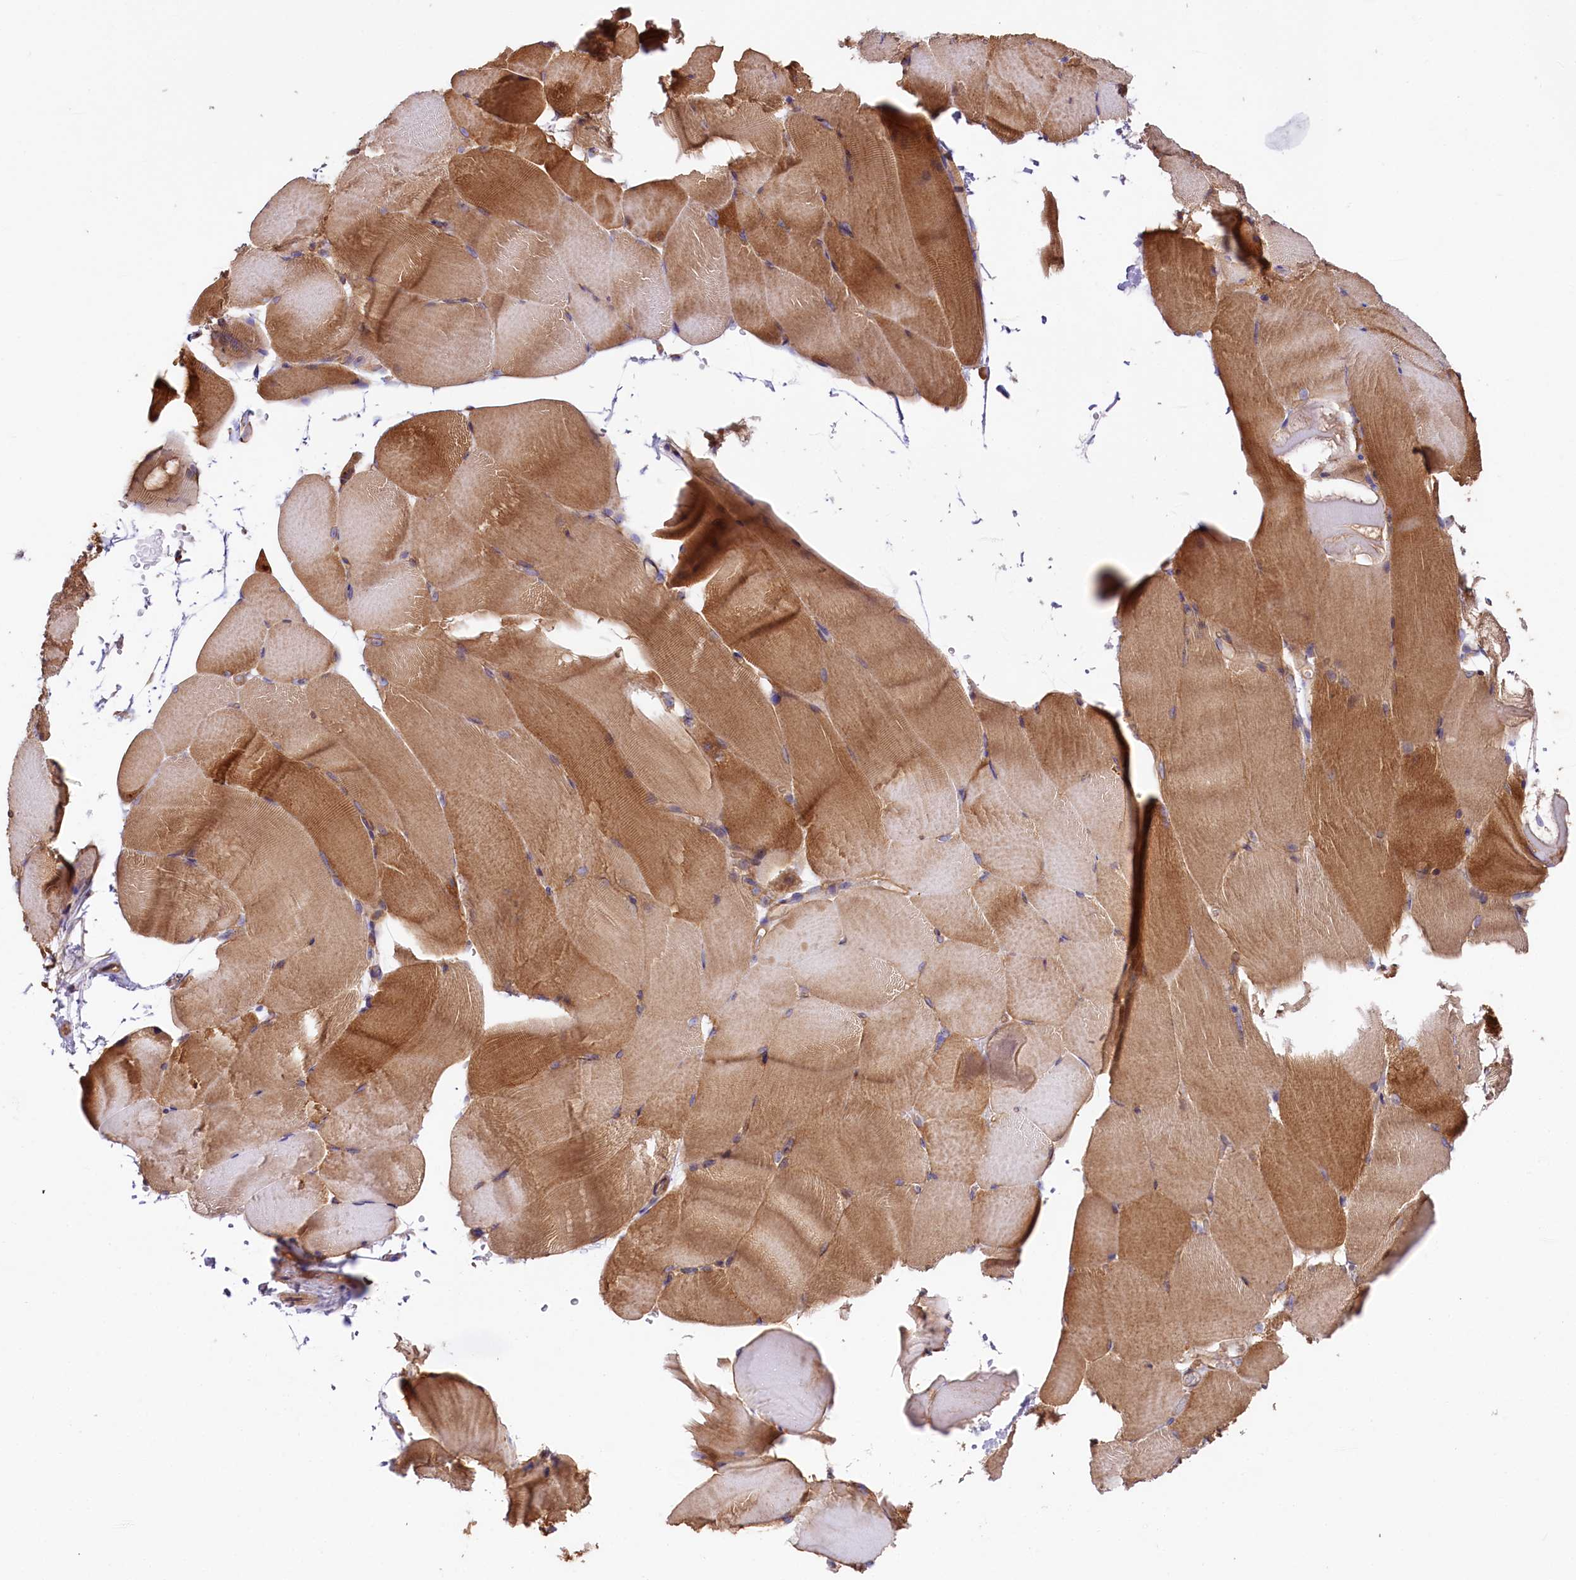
{"staining": {"intensity": "strong", "quantity": ">75%", "location": "cytoplasmic/membranous"}, "tissue": "skeletal muscle", "cell_type": "Myocytes", "image_type": "normal", "snomed": [{"axis": "morphology", "description": "Normal tissue, NOS"}, {"axis": "topography", "description": "Skeletal muscle"}, {"axis": "topography", "description": "Parathyroid gland"}], "caption": "A brown stain shows strong cytoplasmic/membranous expression of a protein in myocytes of benign skeletal muscle. The protein is stained brown, and the nuclei are stained in blue (DAB IHC with brightfield microscopy, high magnification).", "gene": "CEP295", "patient": {"sex": "female", "age": 37}}